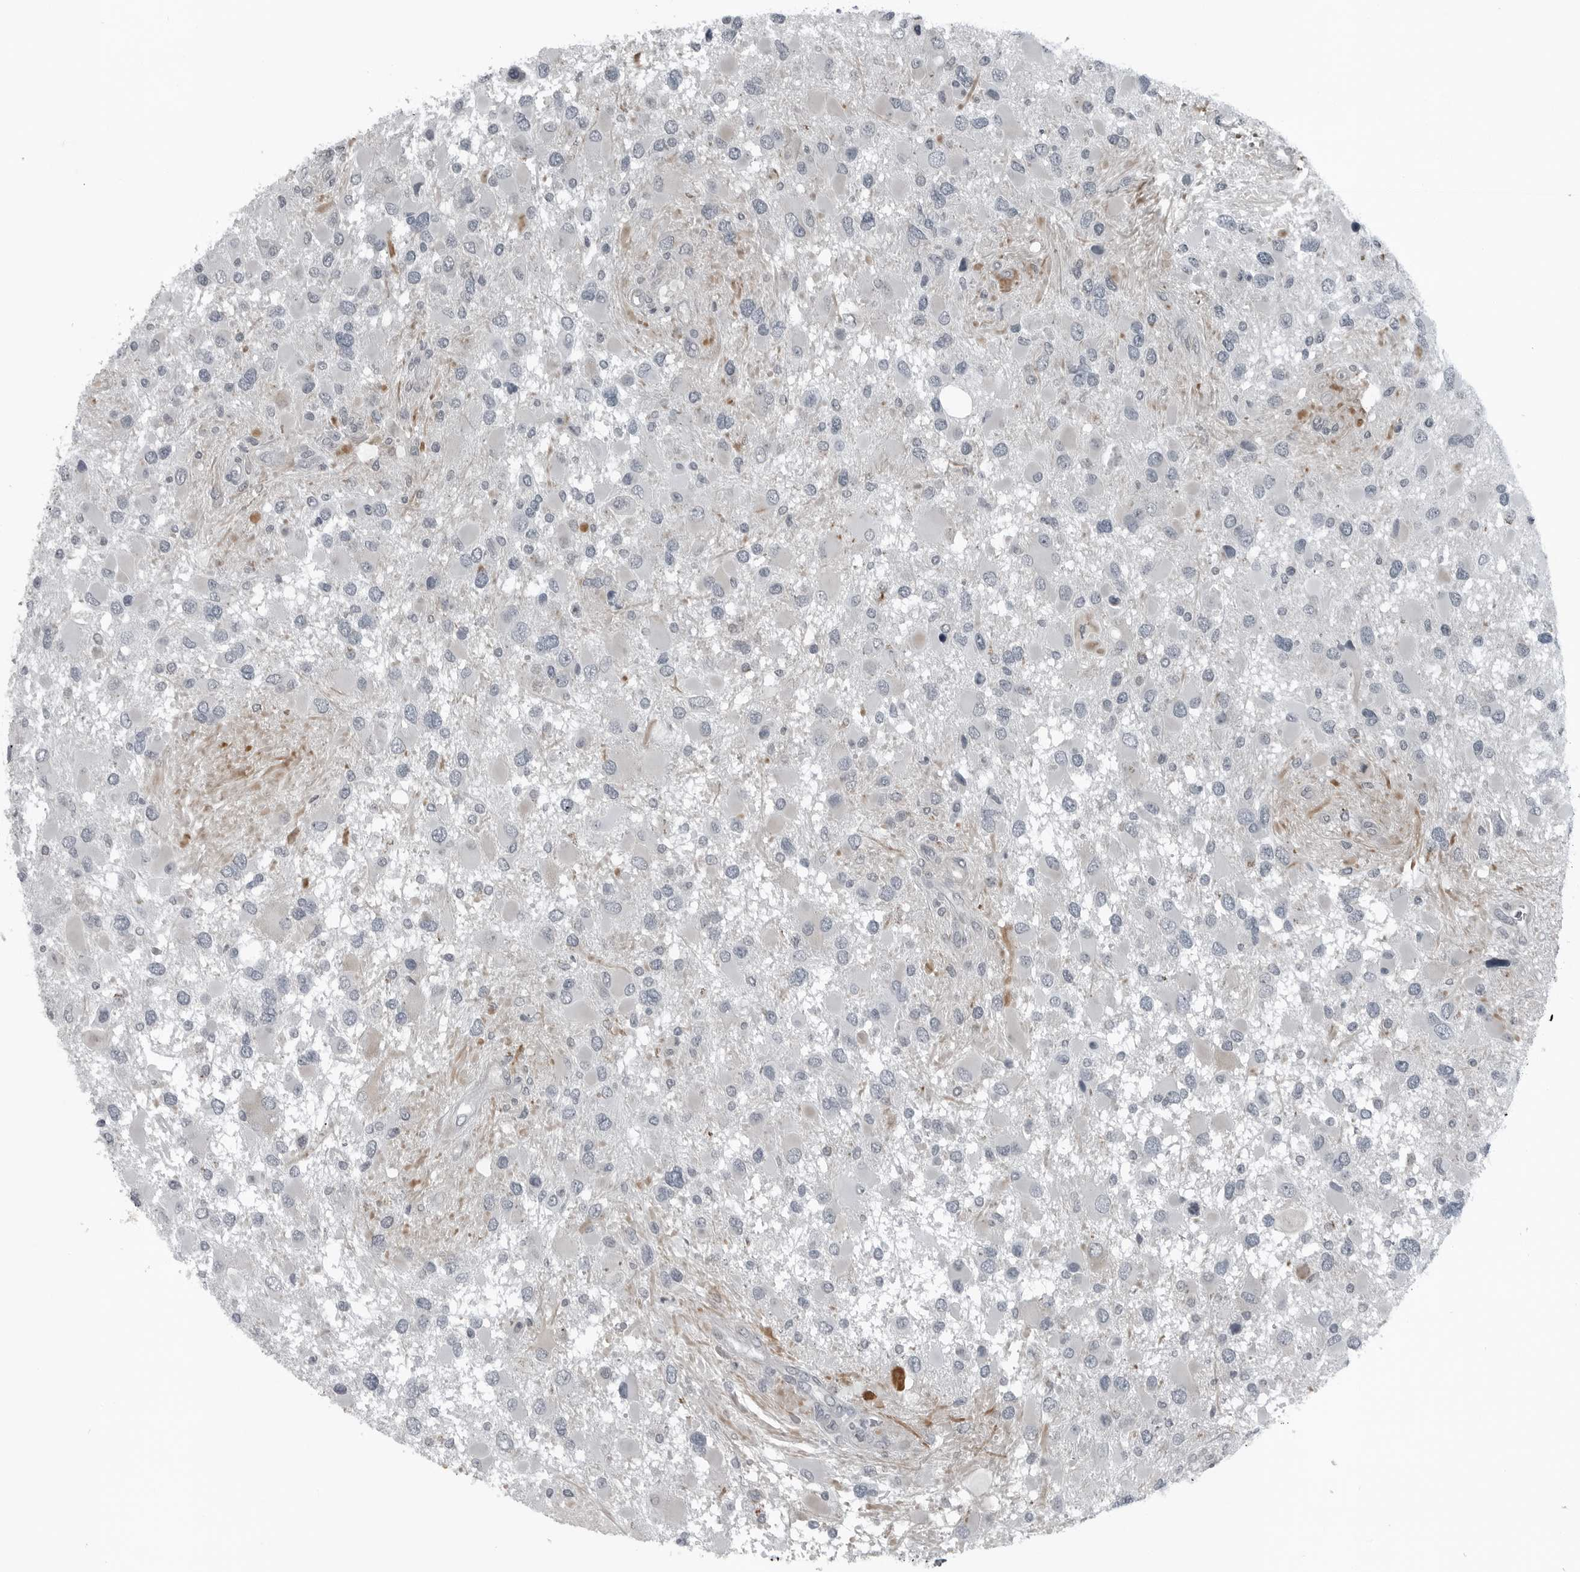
{"staining": {"intensity": "negative", "quantity": "none", "location": "none"}, "tissue": "glioma", "cell_type": "Tumor cells", "image_type": "cancer", "snomed": [{"axis": "morphology", "description": "Glioma, malignant, High grade"}, {"axis": "topography", "description": "Brain"}], "caption": "Micrograph shows no significant protein staining in tumor cells of high-grade glioma (malignant).", "gene": "GAK", "patient": {"sex": "male", "age": 53}}